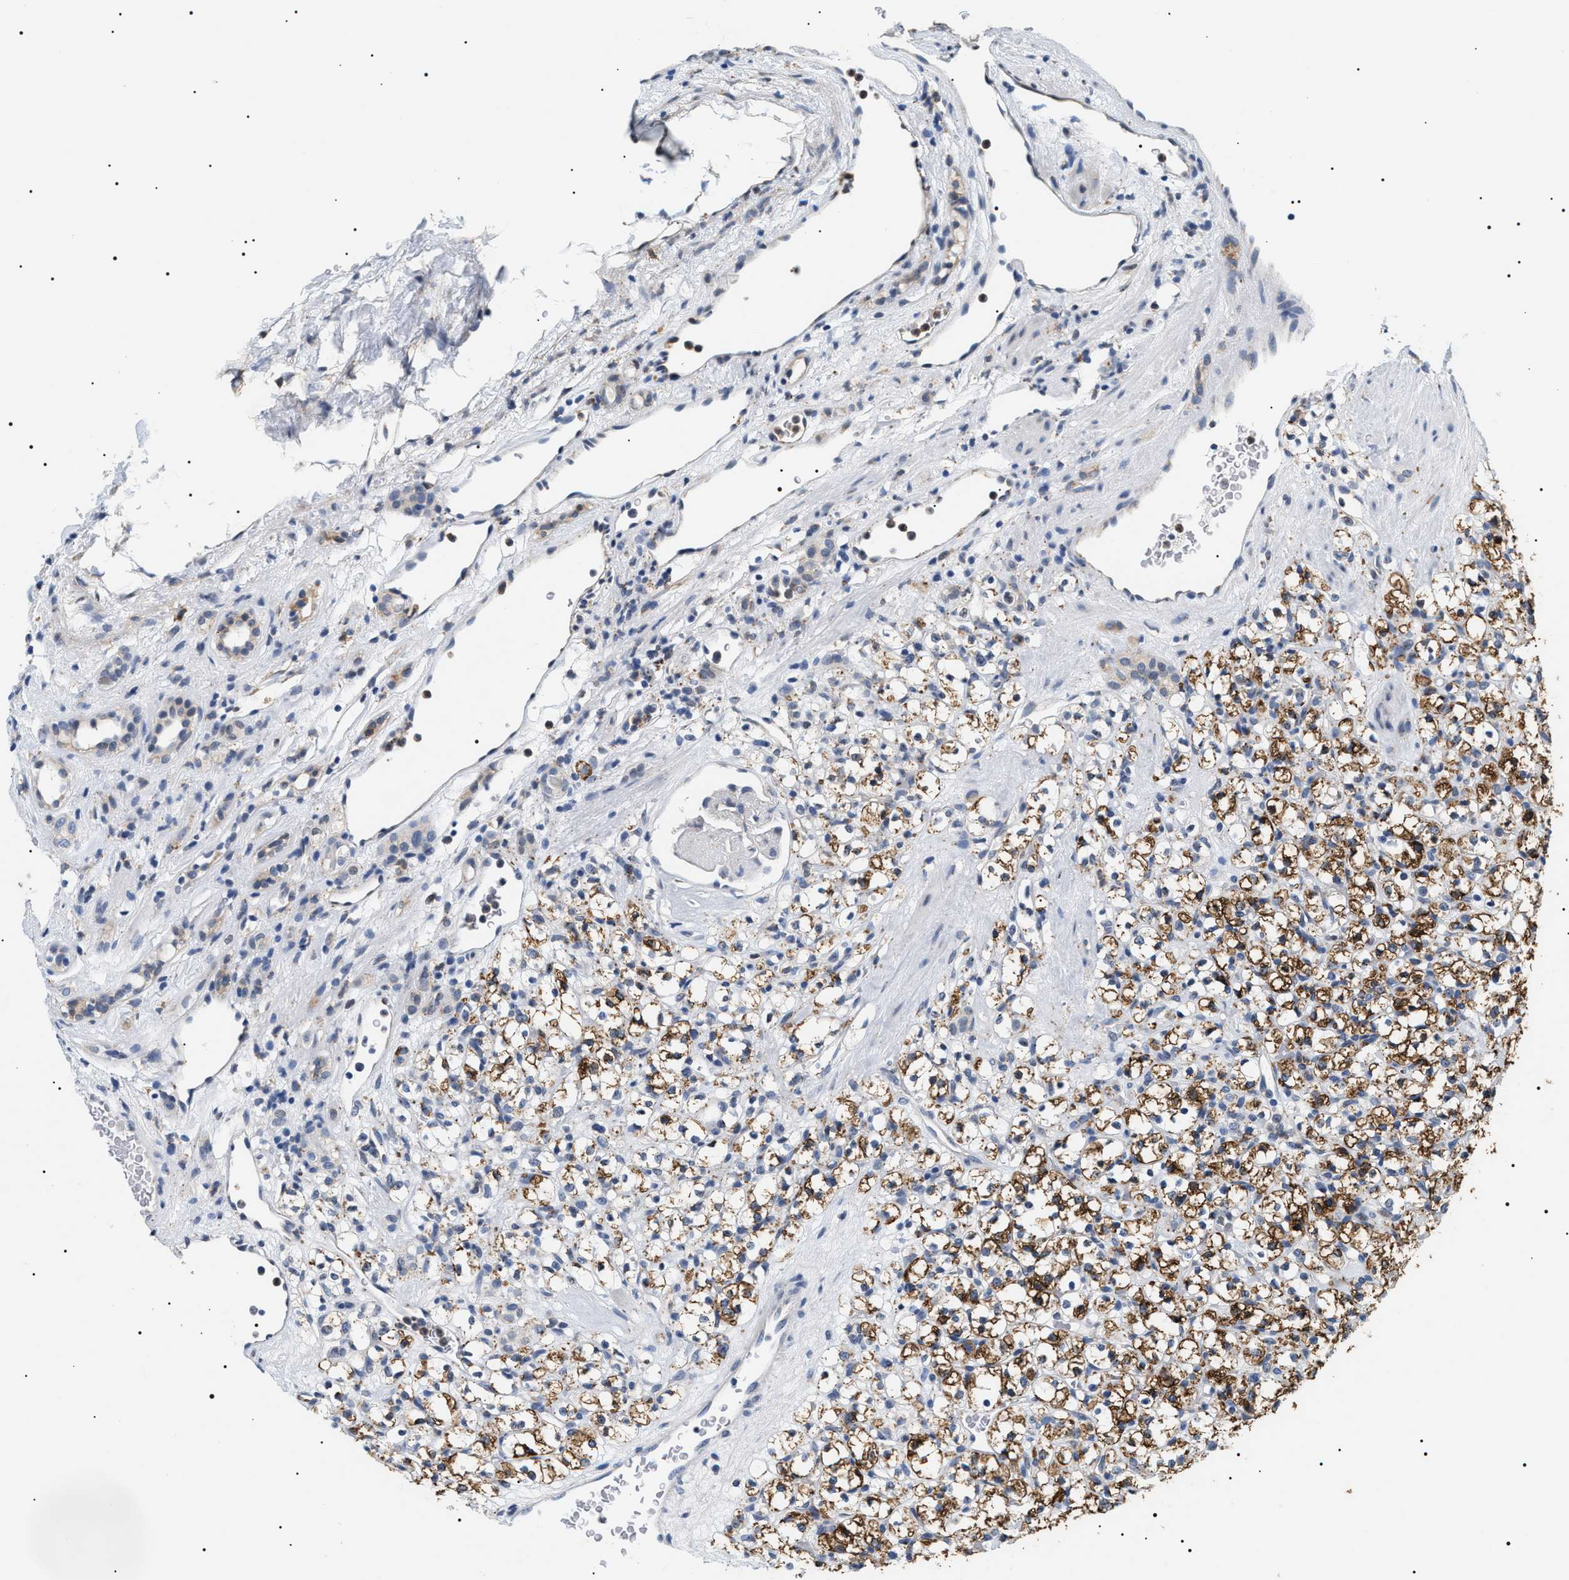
{"staining": {"intensity": "moderate", "quantity": ">75%", "location": "cytoplasmic/membranous"}, "tissue": "renal cancer", "cell_type": "Tumor cells", "image_type": "cancer", "snomed": [{"axis": "morphology", "description": "Normal tissue, NOS"}, {"axis": "morphology", "description": "Adenocarcinoma, NOS"}, {"axis": "topography", "description": "Kidney"}], "caption": "The micrograph exhibits staining of adenocarcinoma (renal), revealing moderate cytoplasmic/membranous protein positivity (brown color) within tumor cells.", "gene": "HSD17B11", "patient": {"sex": "female", "age": 72}}